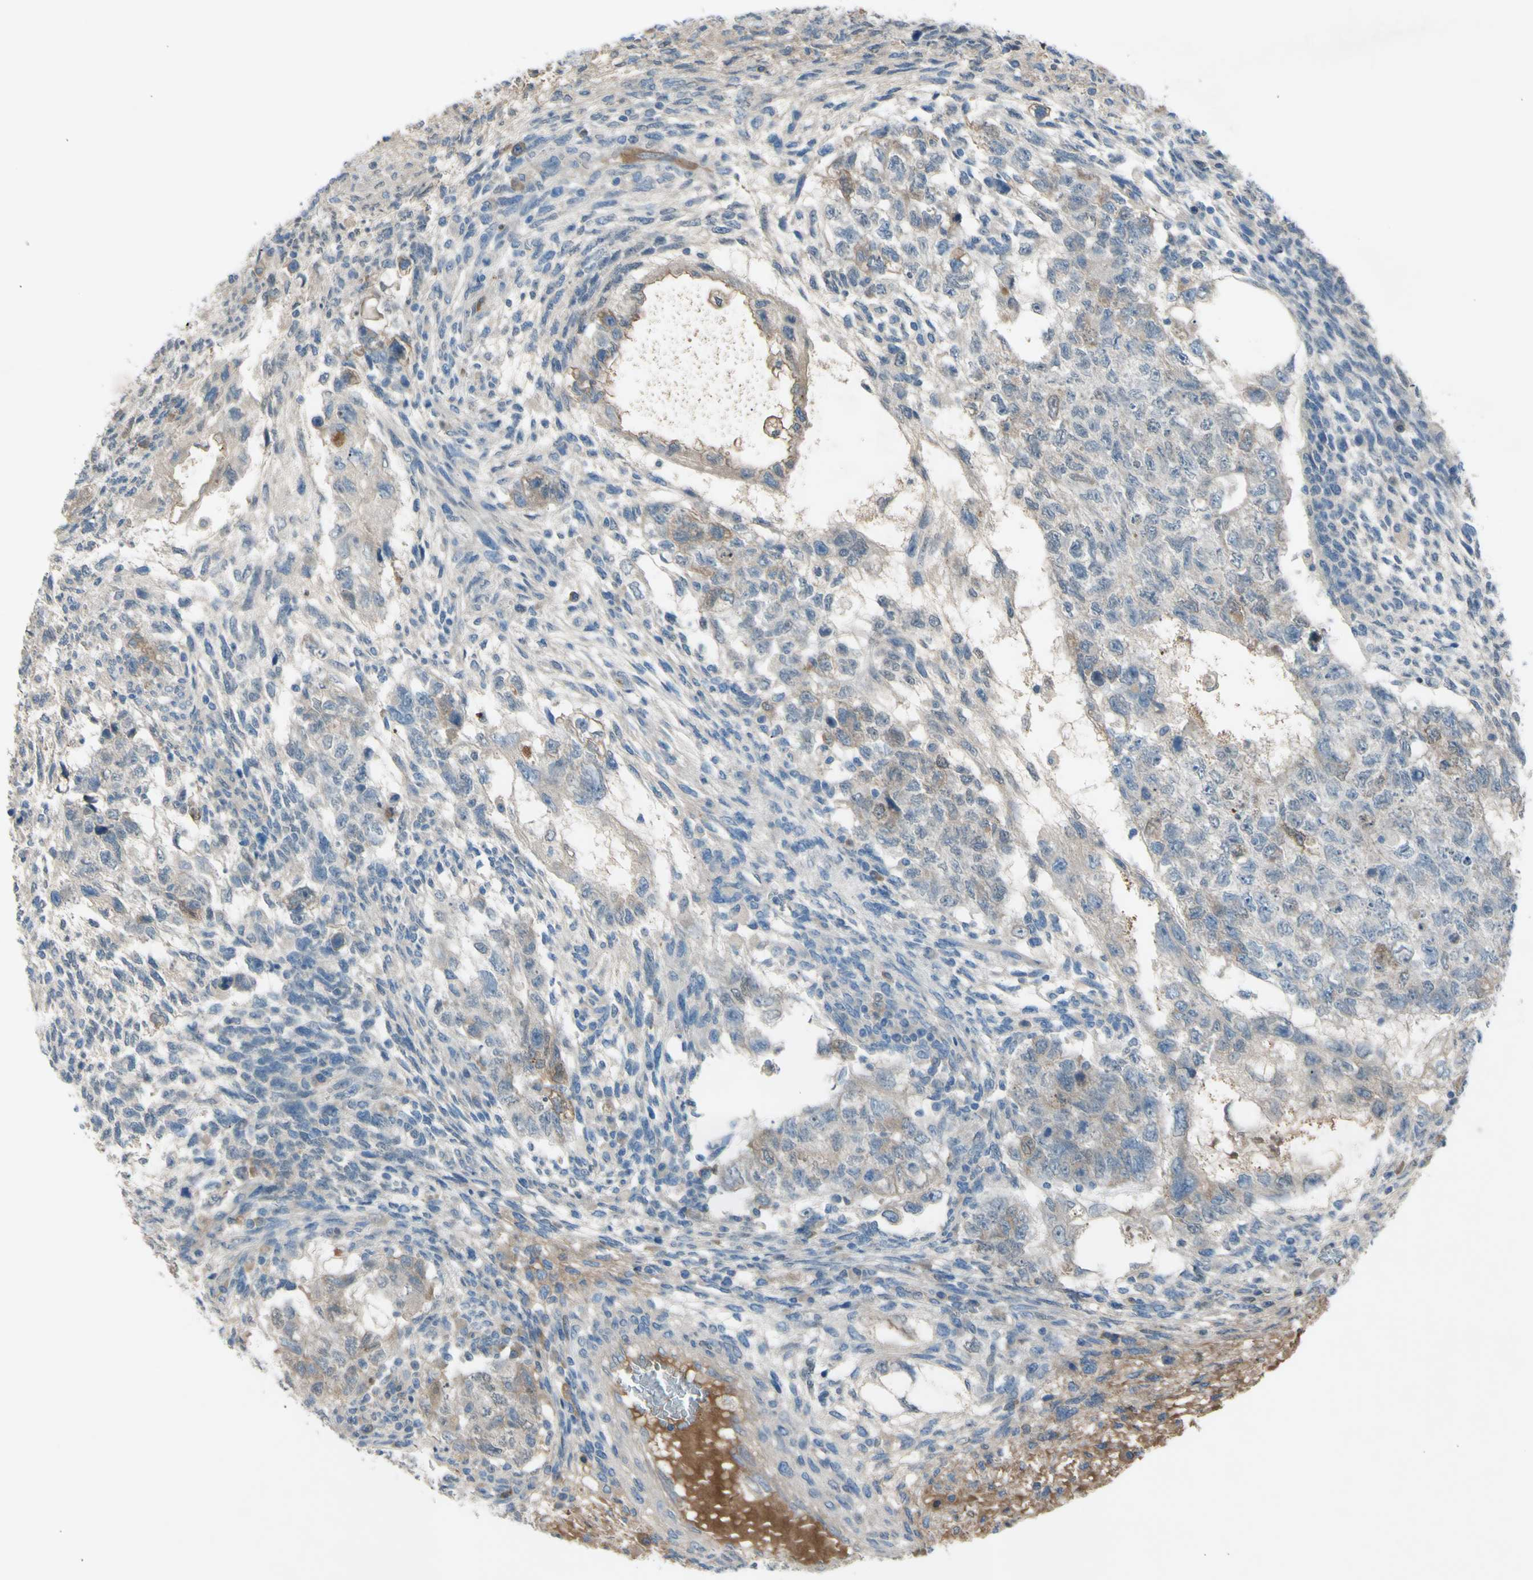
{"staining": {"intensity": "weak", "quantity": "<25%", "location": "cytoplasmic/membranous"}, "tissue": "testis cancer", "cell_type": "Tumor cells", "image_type": "cancer", "snomed": [{"axis": "morphology", "description": "Normal tissue, NOS"}, {"axis": "morphology", "description": "Carcinoma, Embryonal, NOS"}, {"axis": "topography", "description": "Testis"}], "caption": "This is an IHC histopathology image of testis cancer (embryonal carcinoma). There is no positivity in tumor cells.", "gene": "ATRN", "patient": {"sex": "male", "age": 36}}